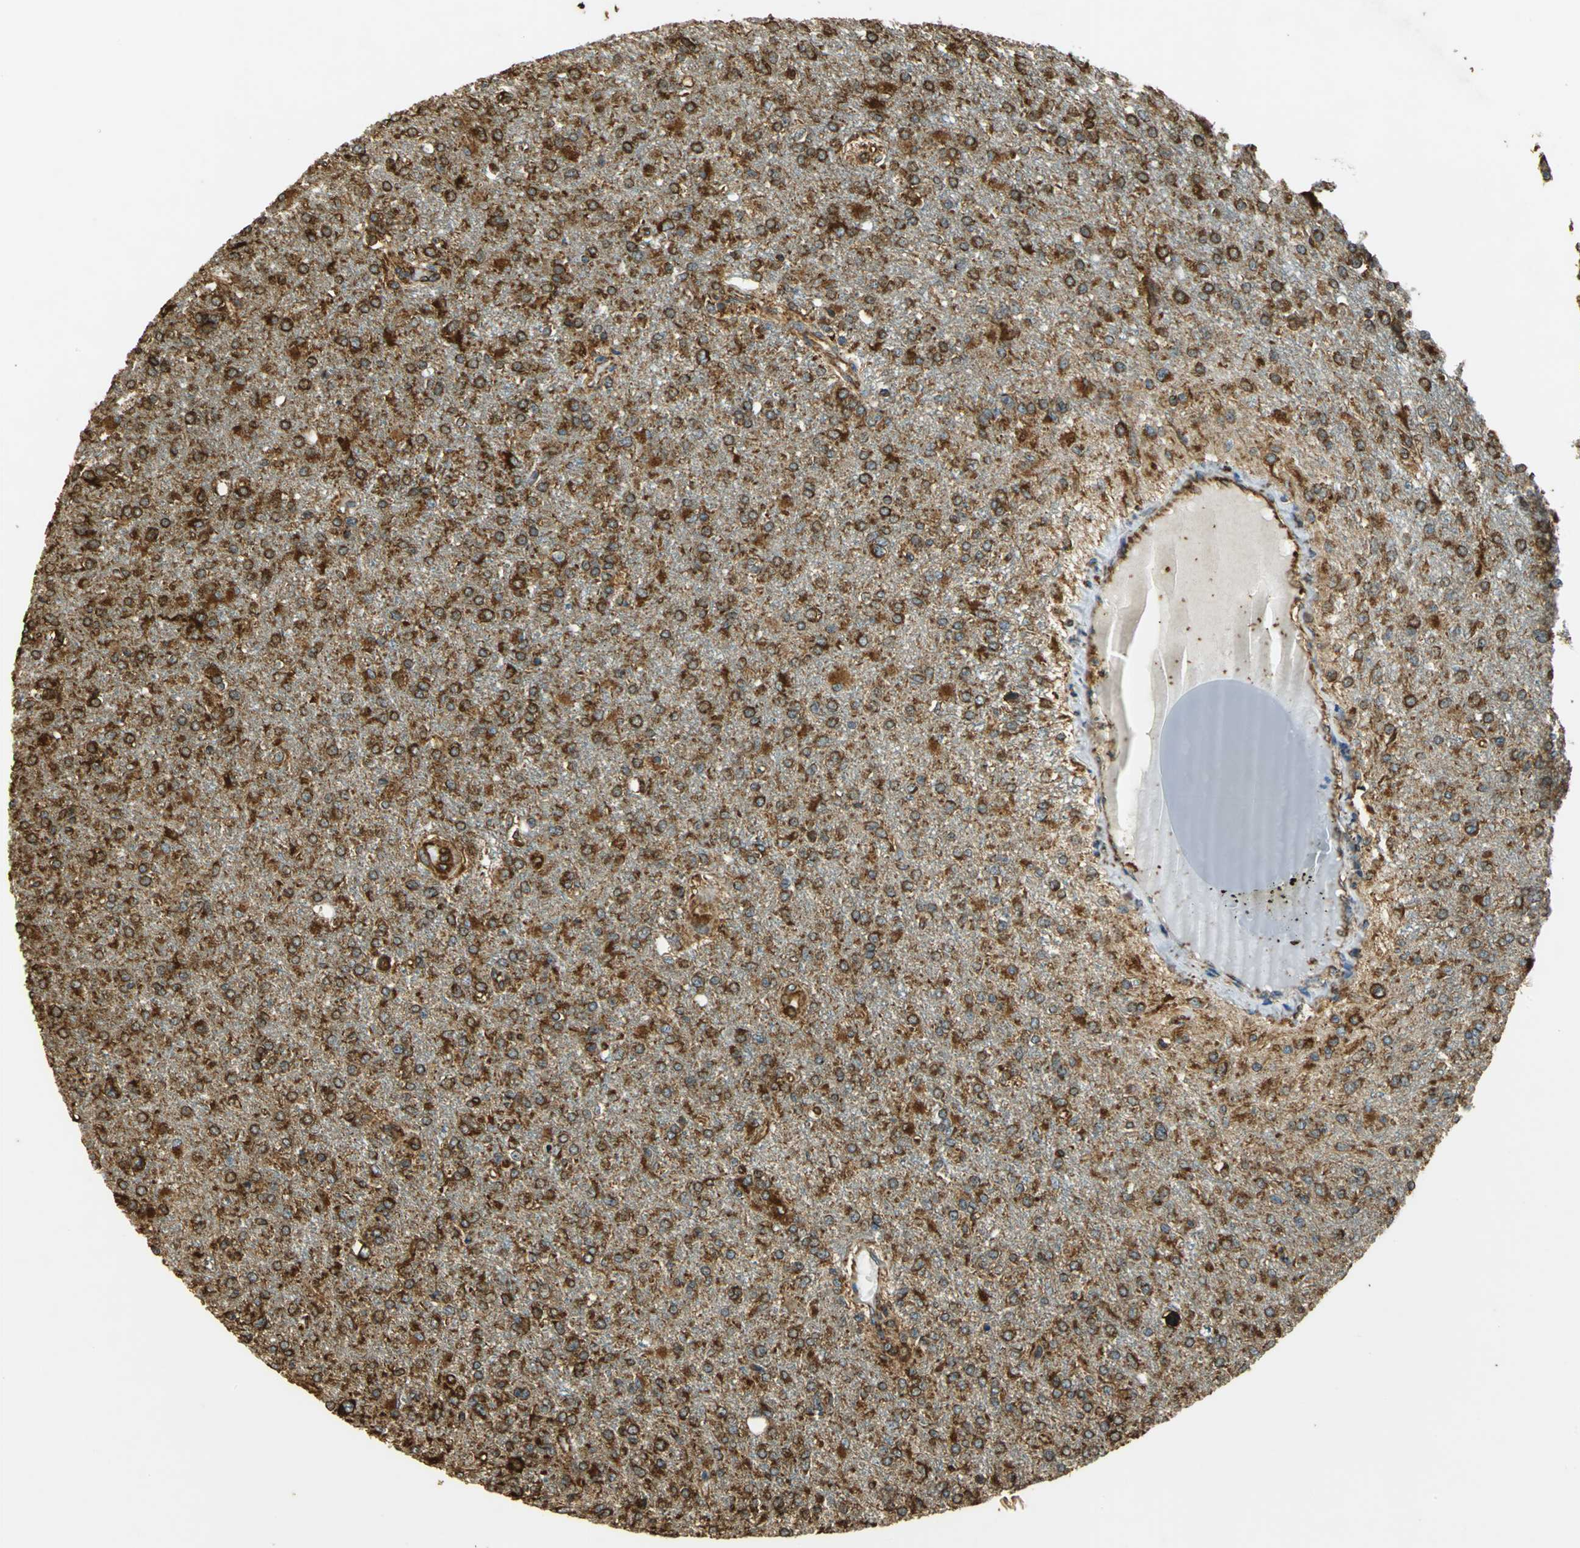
{"staining": {"intensity": "strong", "quantity": ">75%", "location": "cytoplasmic/membranous"}, "tissue": "glioma", "cell_type": "Tumor cells", "image_type": "cancer", "snomed": [{"axis": "morphology", "description": "Glioma, malignant, High grade"}, {"axis": "topography", "description": "Cerebral cortex"}], "caption": "Malignant glioma (high-grade) tissue demonstrates strong cytoplasmic/membranous positivity in approximately >75% of tumor cells", "gene": "HSP90B1", "patient": {"sex": "male", "age": 76}}